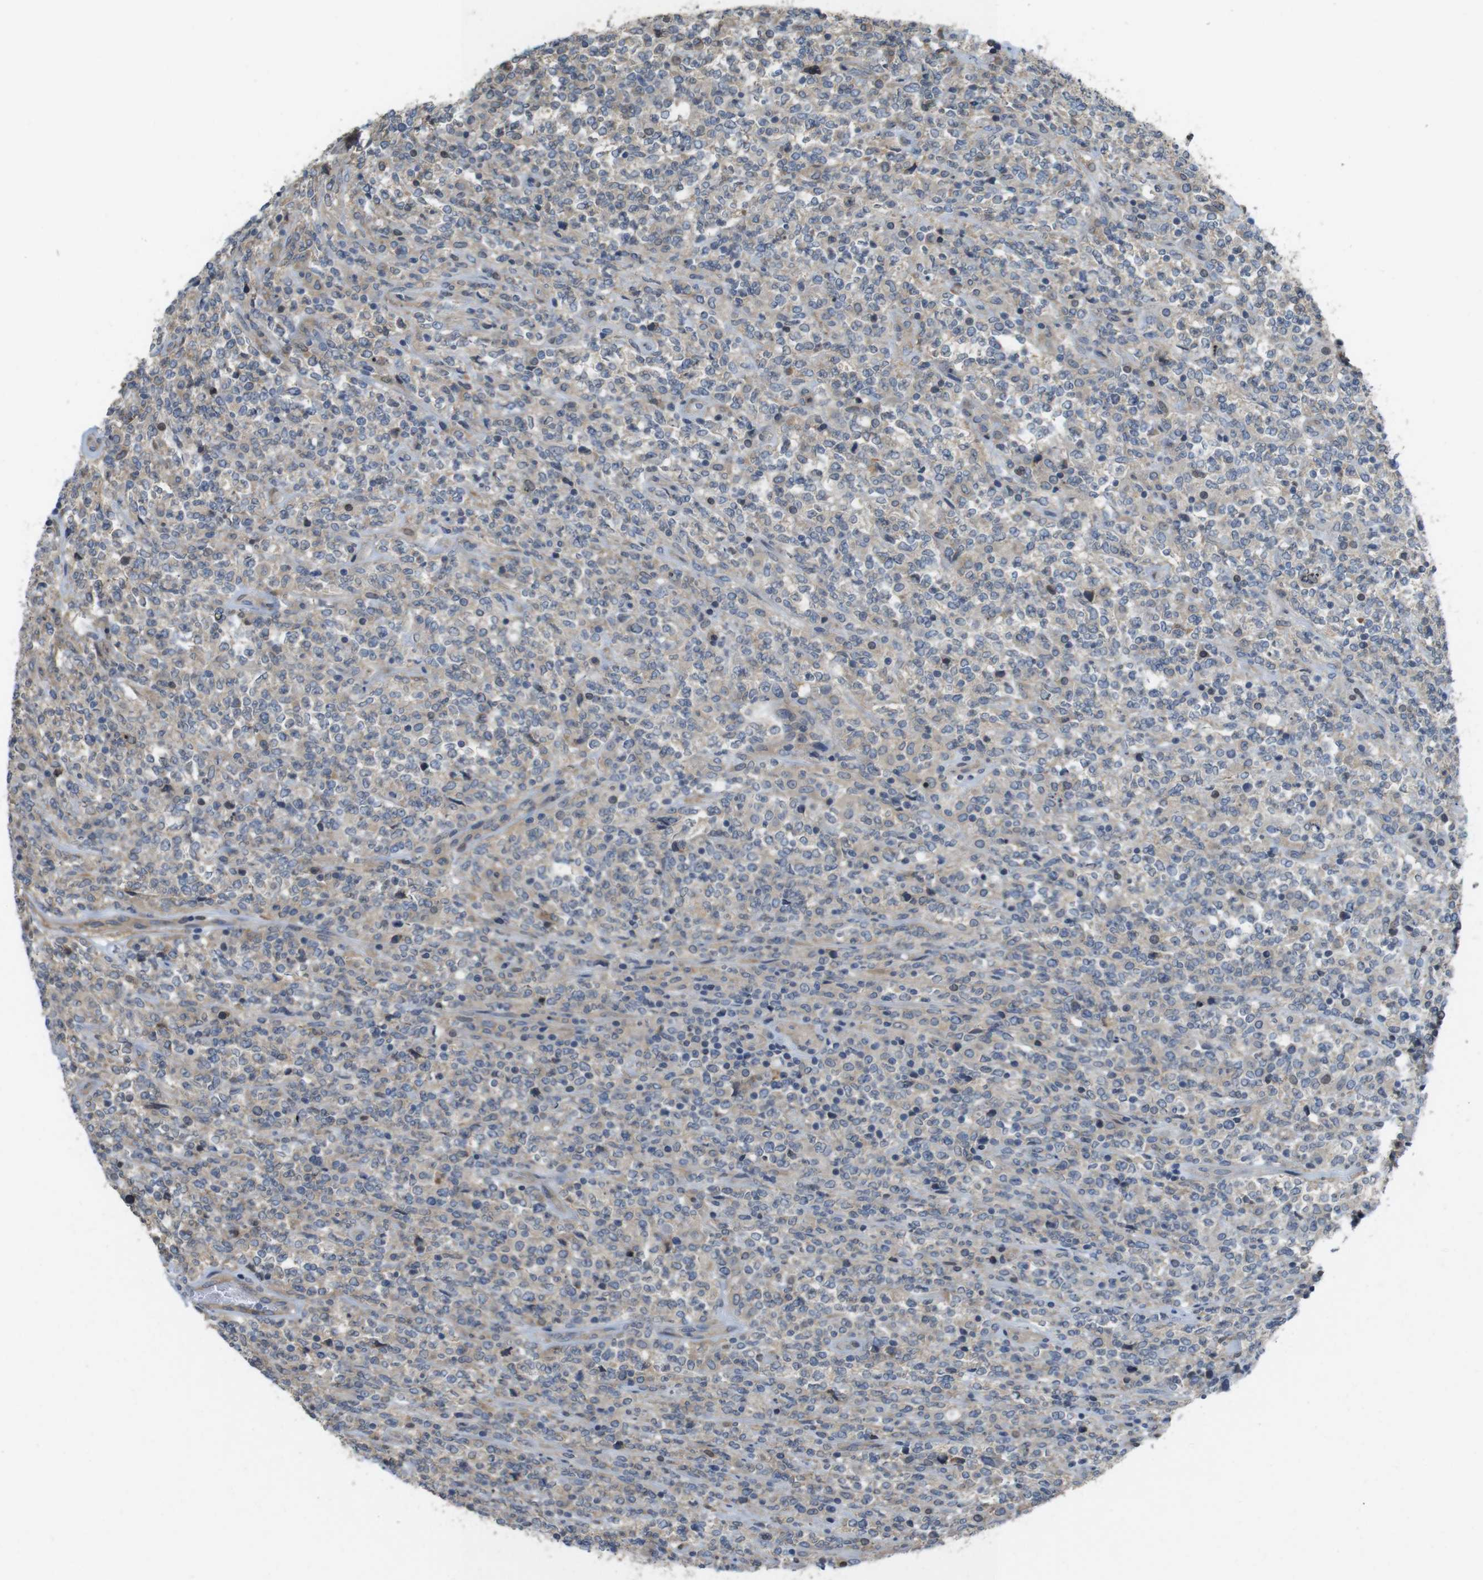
{"staining": {"intensity": "weak", "quantity": "<25%", "location": "cytoplasmic/membranous"}, "tissue": "lymphoma", "cell_type": "Tumor cells", "image_type": "cancer", "snomed": [{"axis": "morphology", "description": "Malignant lymphoma, non-Hodgkin's type, High grade"}, {"axis": "topography", "description": "Soft tissue"}], "caption": "This is an IHC histopathology image of high-grade malignant lymphoma, non-Hodgkin's type. There is no staining in tumor cells.", "gene": "PCDH10", "patient": {"sex": "male", "age": 18}}